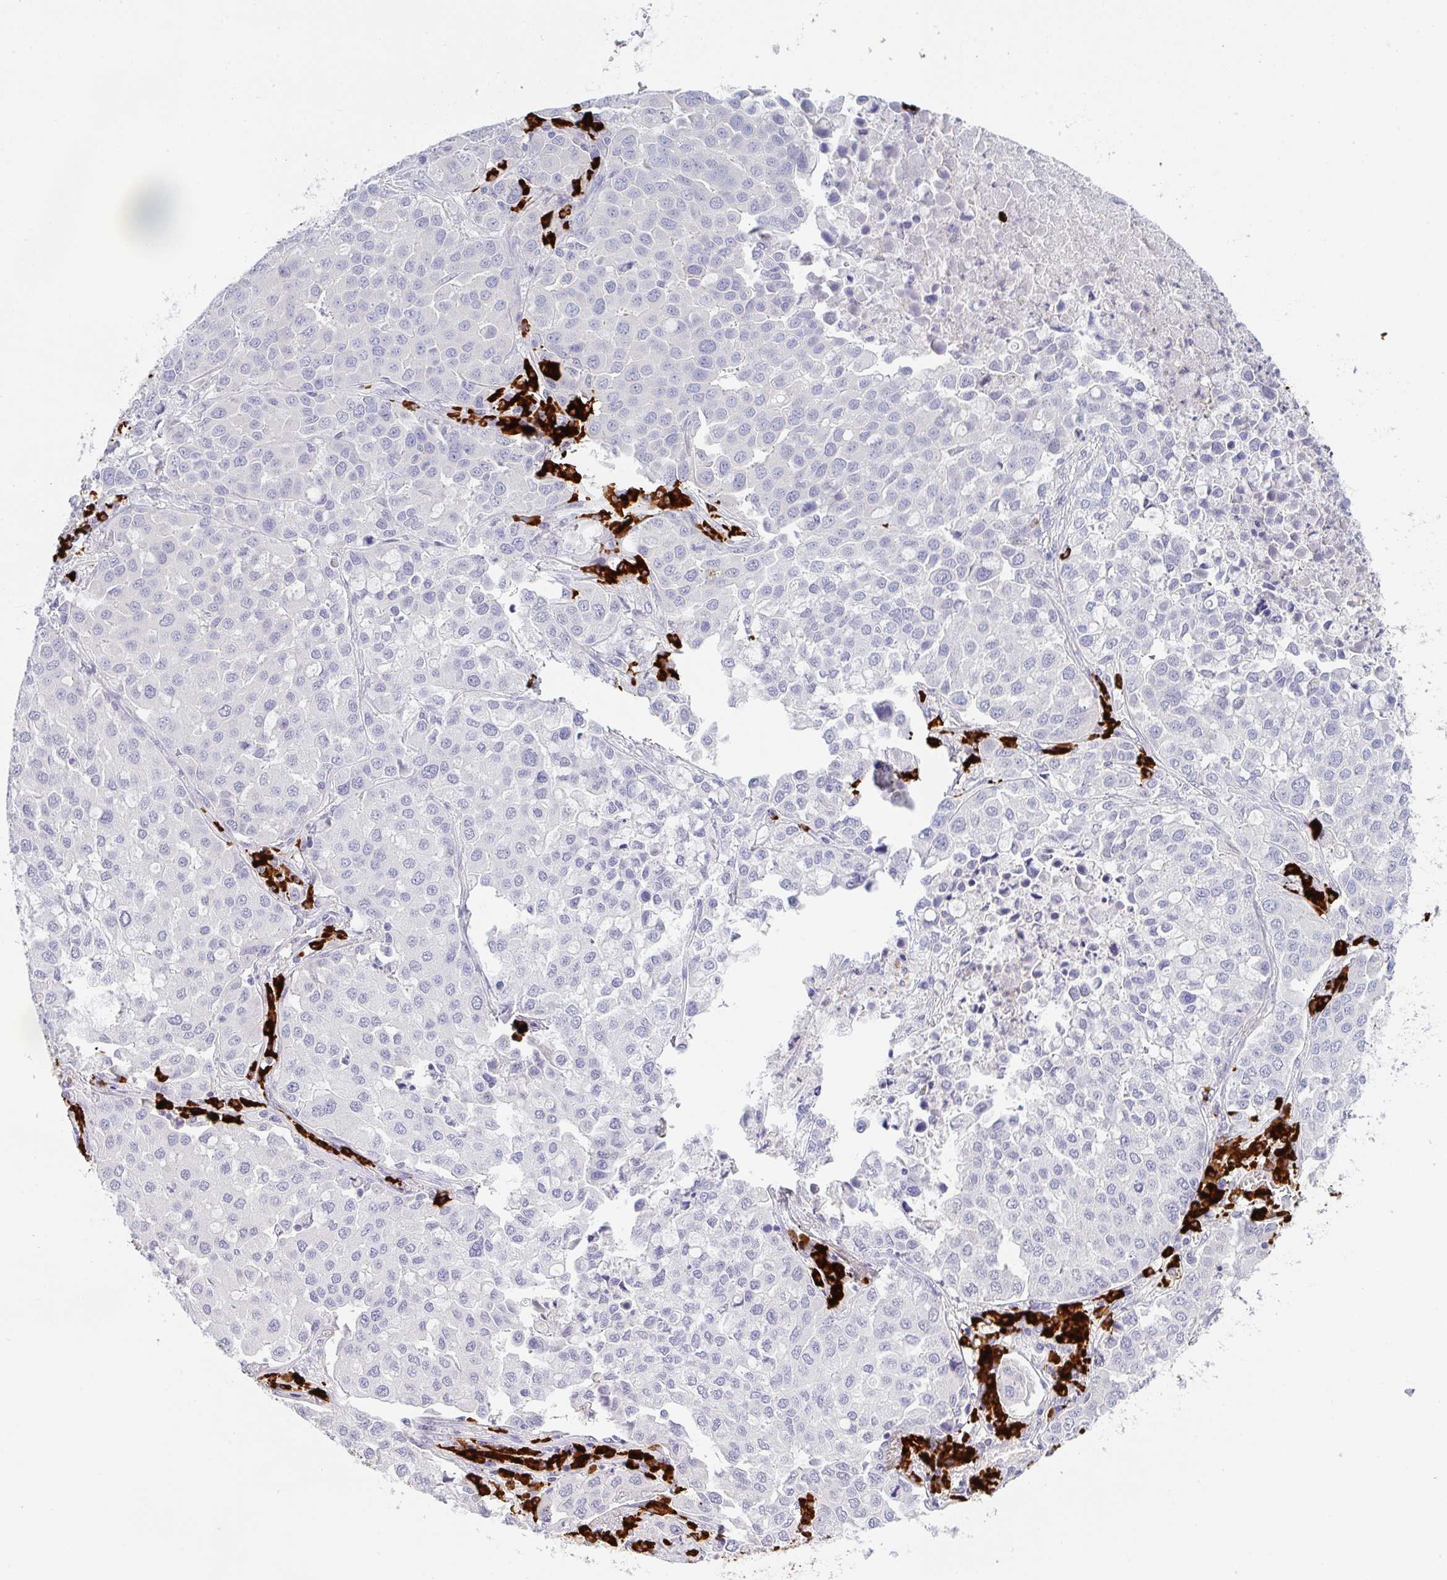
{"staining": {"intensity": "negative", "quantity": "none", "location": "none"}, "tissue": "lung cancer", "cell_type": "Tumor cells", "image_type": "cancer", "snomed": [{"axis": "morphology", "description": "Adenocarcinoma, NOS"}, {"axis": "morphology", "description": "Adenocarcinoma, metastatic, NOS"}, {"axis": "topography", "description": "Lymph node"}, {"axis": "topography", "description": "Lung"}], "caption": "The IHC micrograph has no significant positivity in tumor cells of adenocarcinoma (lung) tissue.", "gene": "CACNA1S", "patient": {"sex": "female", "age": 65}}